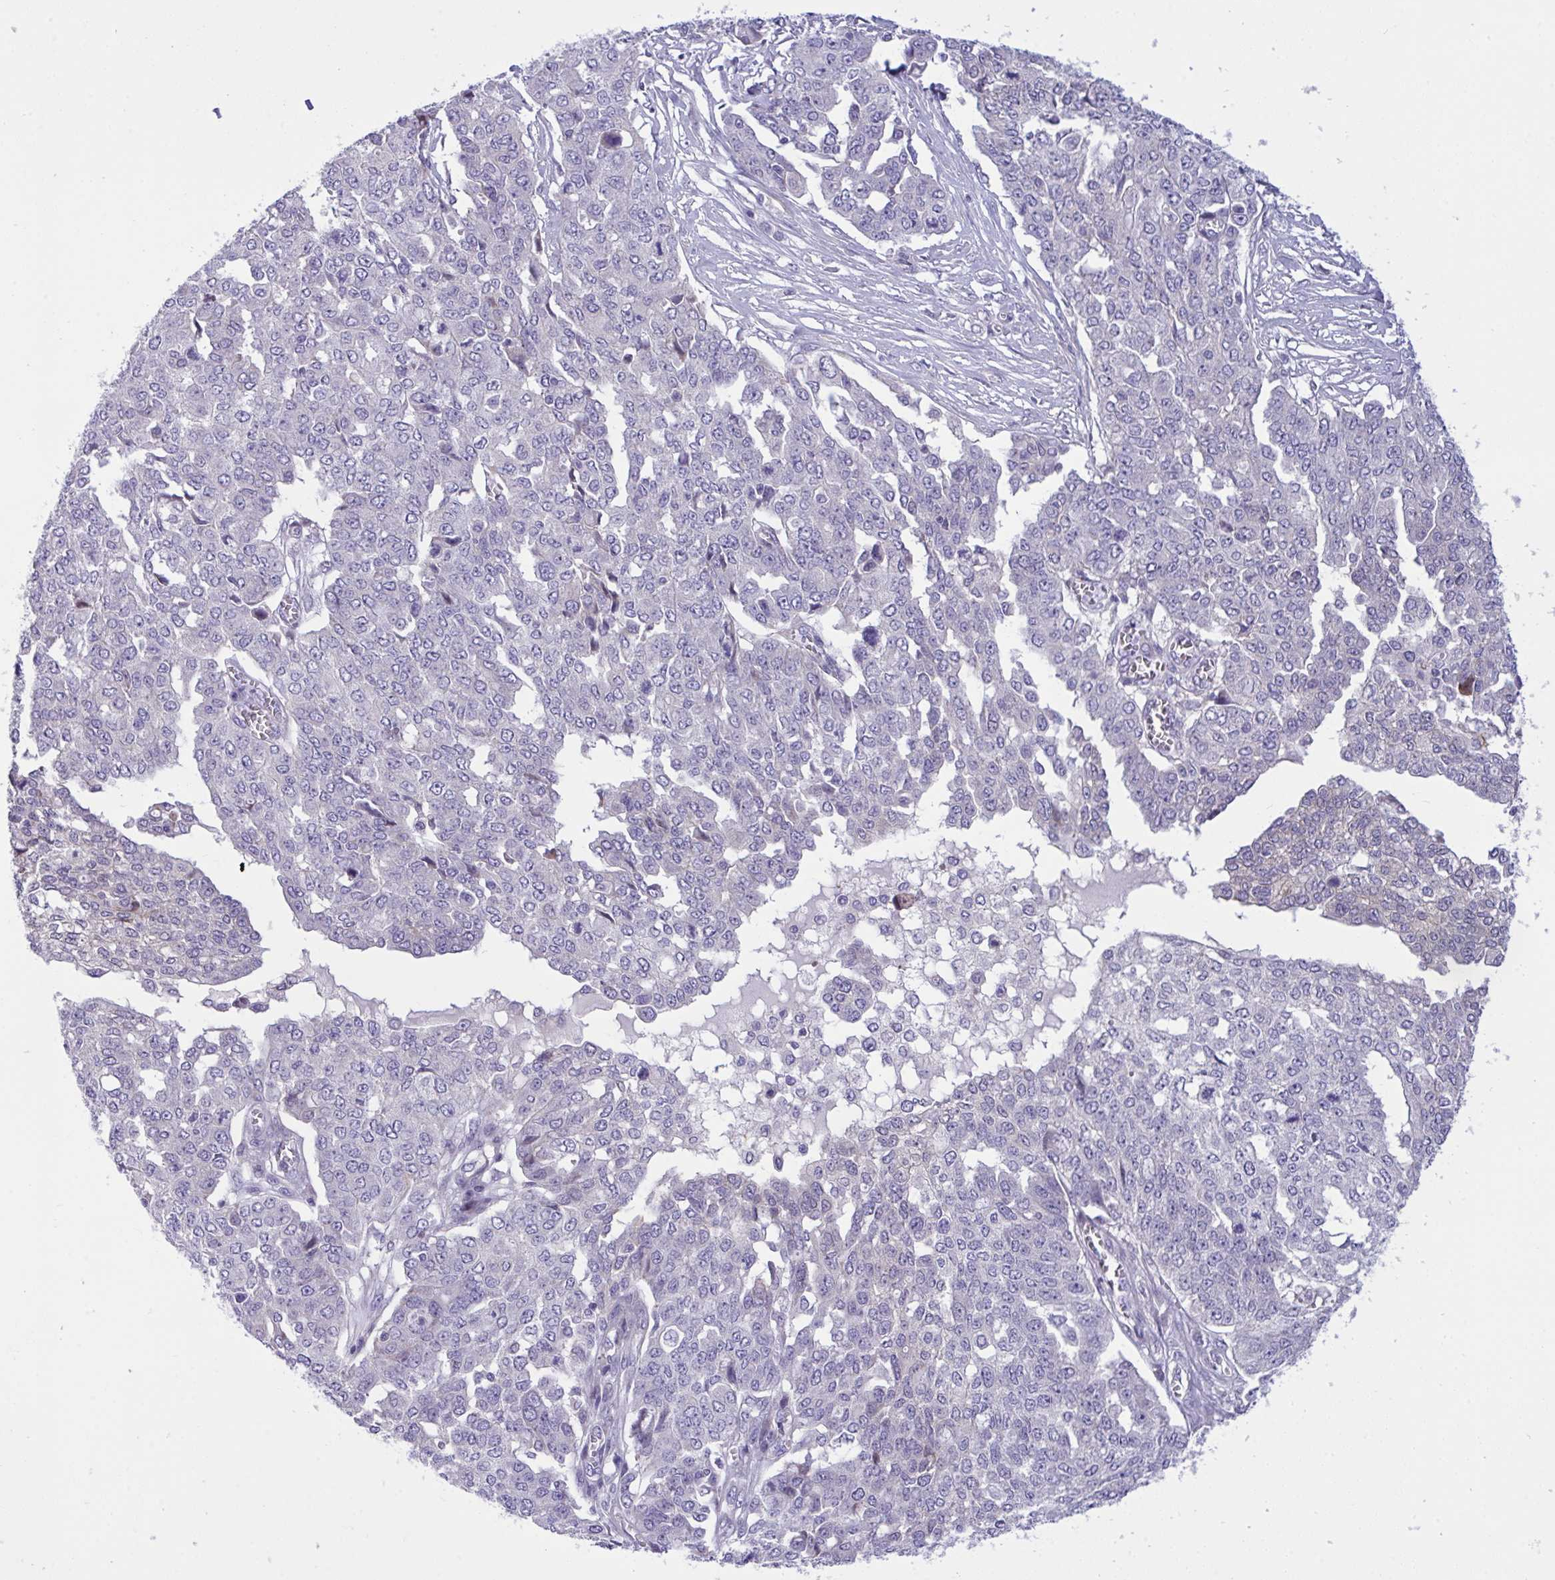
{"staining": {"intensity": "negative", "quantity": "none", "location": "none"}, "tissue": "ovarian cancer", "cell_type": "Tumor cells", "image_type": "cancer", "snomed": [{"axis": "morphology", "description": "Cystadenocarcinoma, serous, NOS"}, {"axis": "topography", "description": "Soft tissue"}, {"axis": "topography", "description": "Ovary"}], "caption": "Immunohistochemistry (IHC) micrograph of human serous cystadenocarcinoma (ovarian) stained for a protein (brown), which displays no staining in tumor cells.", "gene": "WDR97", "patient": {"sex": "female", "age": 57}}